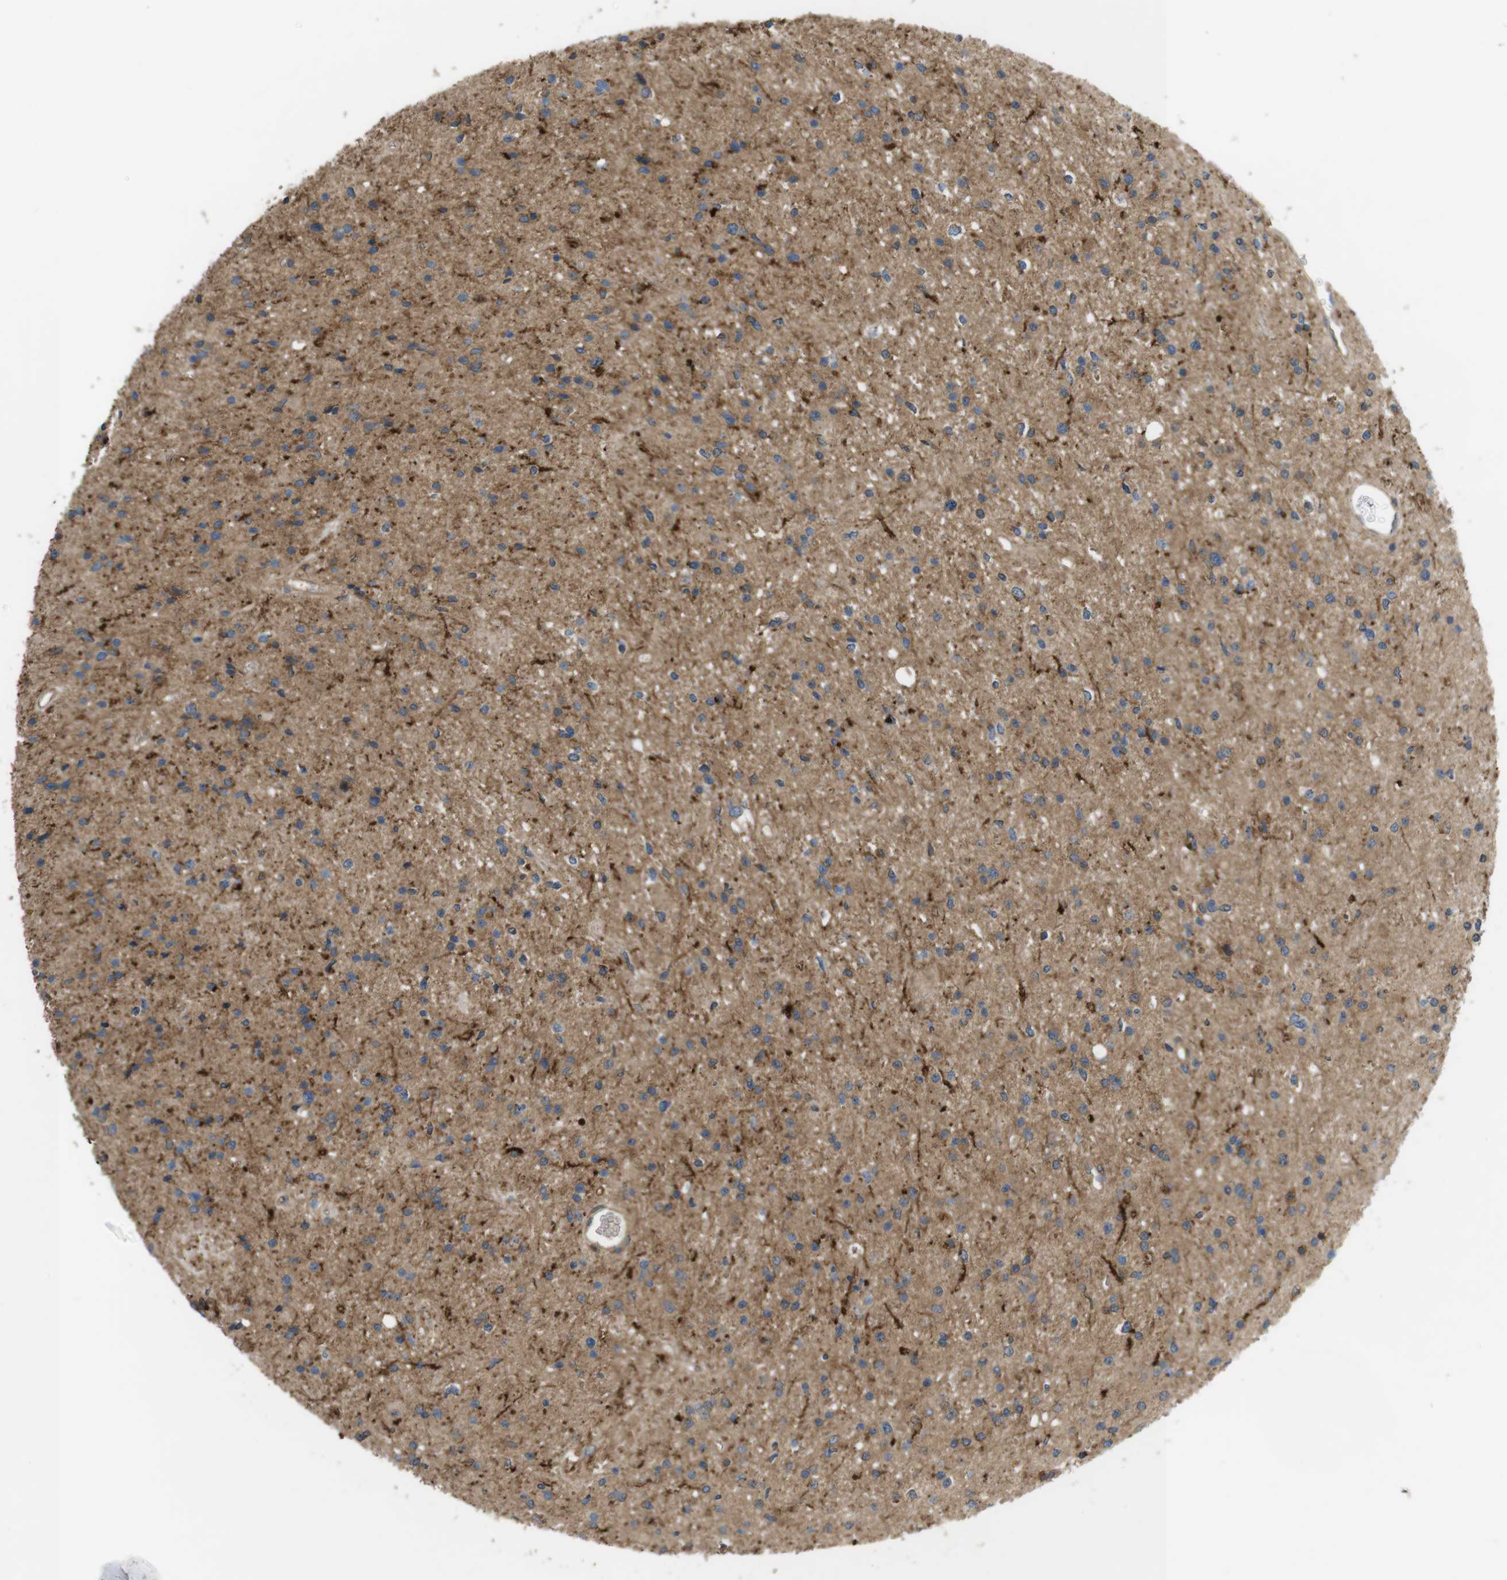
{"staining": {"intensity": "moderate", "quantity": "<25%", "location": "cytoplasmic/membranous"}, "tissue": "glioma", "cell_type": "Tumor cells", "image_type": "cancer", "snomed": [{"axis": "morphology", "description": "Glioma, malignant, High grade"}, {"axis": "topography", "description": "Brain"}], "caption": "A histopathology image of human glioma stained for a protein demonstrates moderate cytoplasmic/membranous brown staining in tumor cells.", "gene": "DDAH2", "patient": {"sex": "male", "age": 33}}